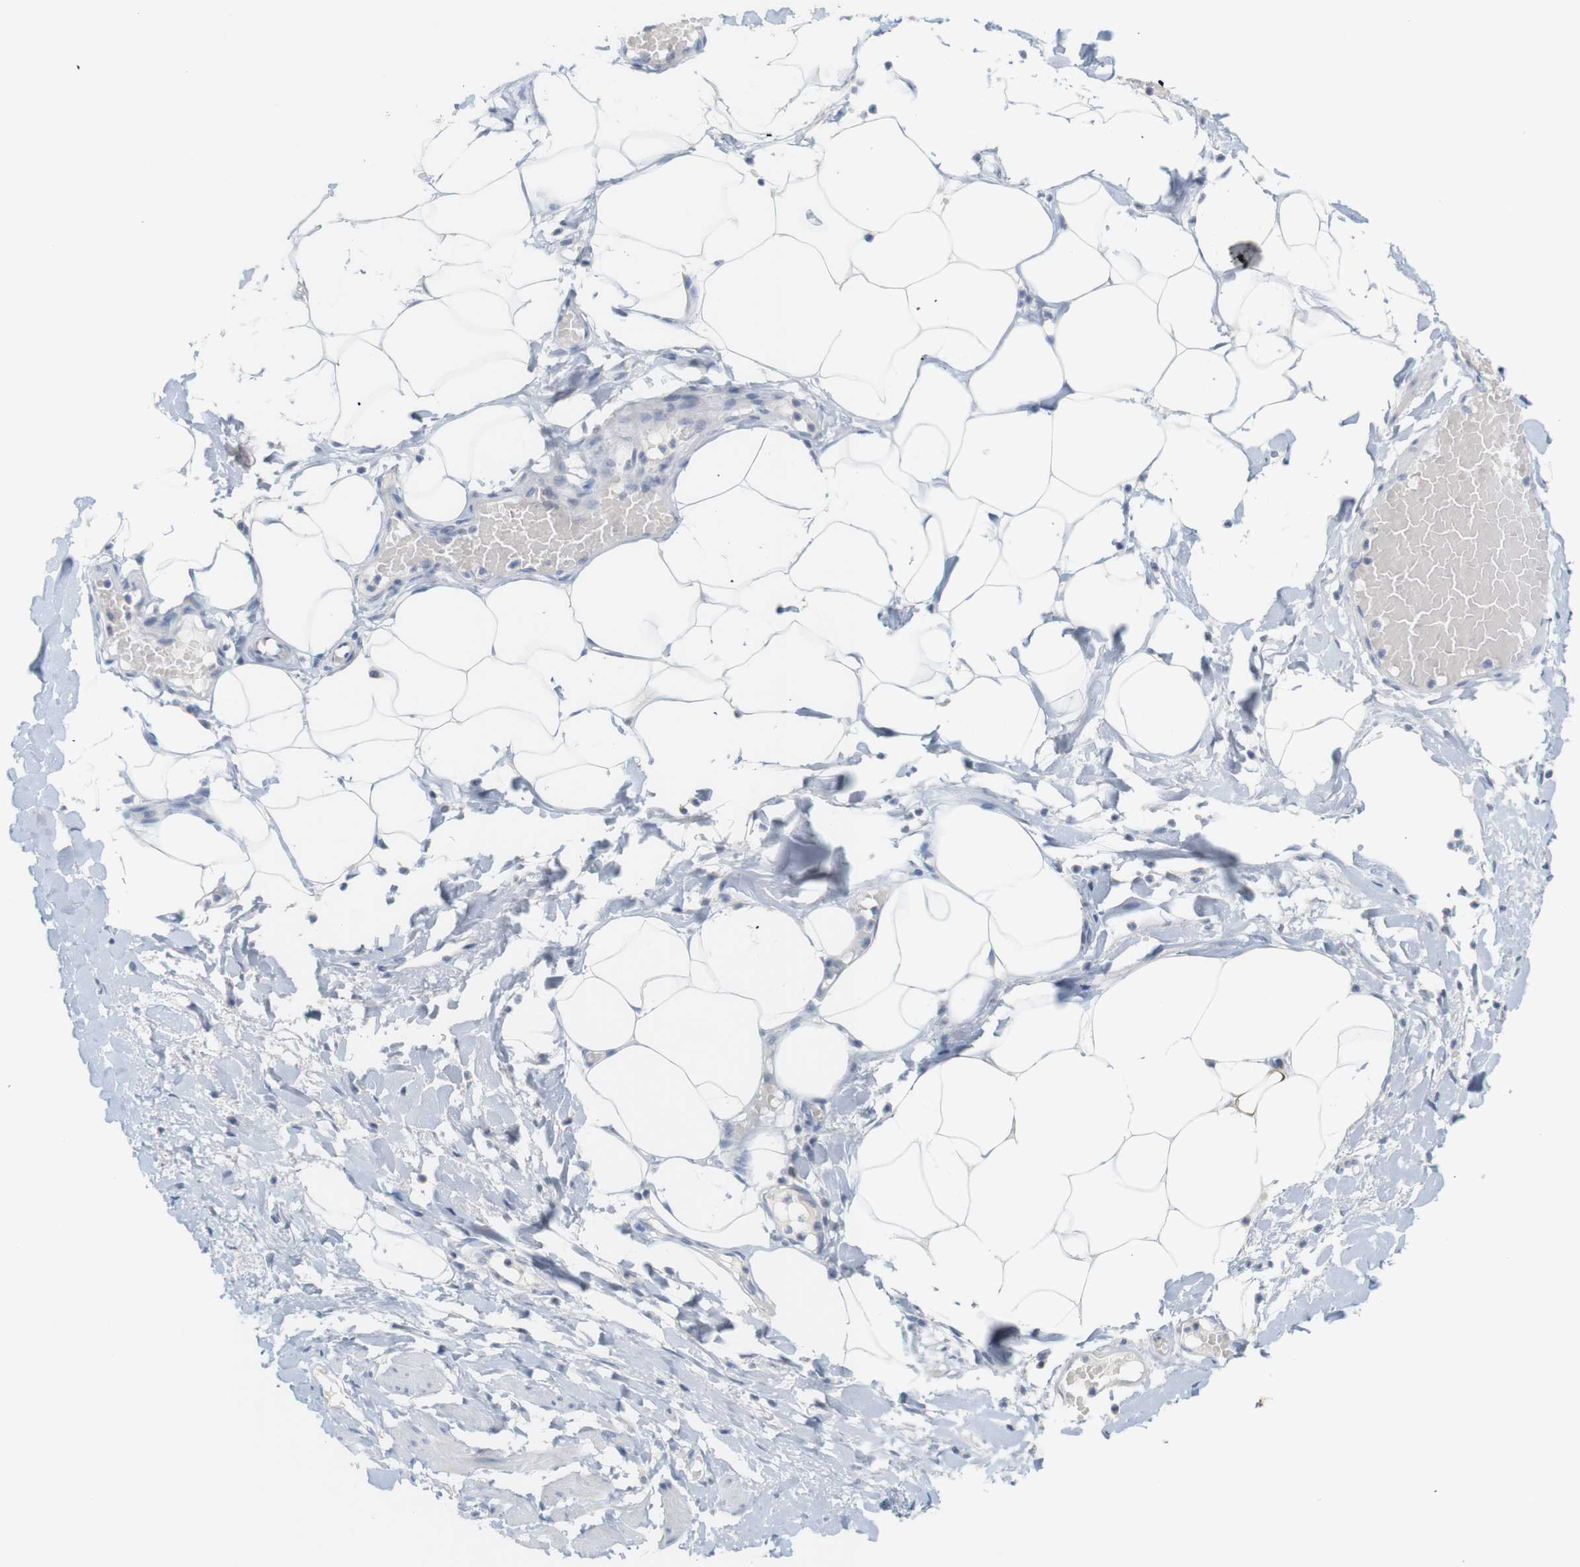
{"staining": {"intensity": "negative", "quantity": "none", "location": "none"}, "tissue": "adipose tissue", "cell_type": "Adipocytes", "image_type": "normal", "snomed": [{"axis": "morphology", "description": "Normal tissue, NOS"}, {"axis": "topography", "description": "Soft tissue"}, {"axis": "topography", "description": "Vascular tissue"}], "caption": "Immunohistochemical staining of normal adipose tissue demonstrates no significant staining in adipocytes.", "gene": "RGS9", "patient": {"sex": "female", "age": 35}}